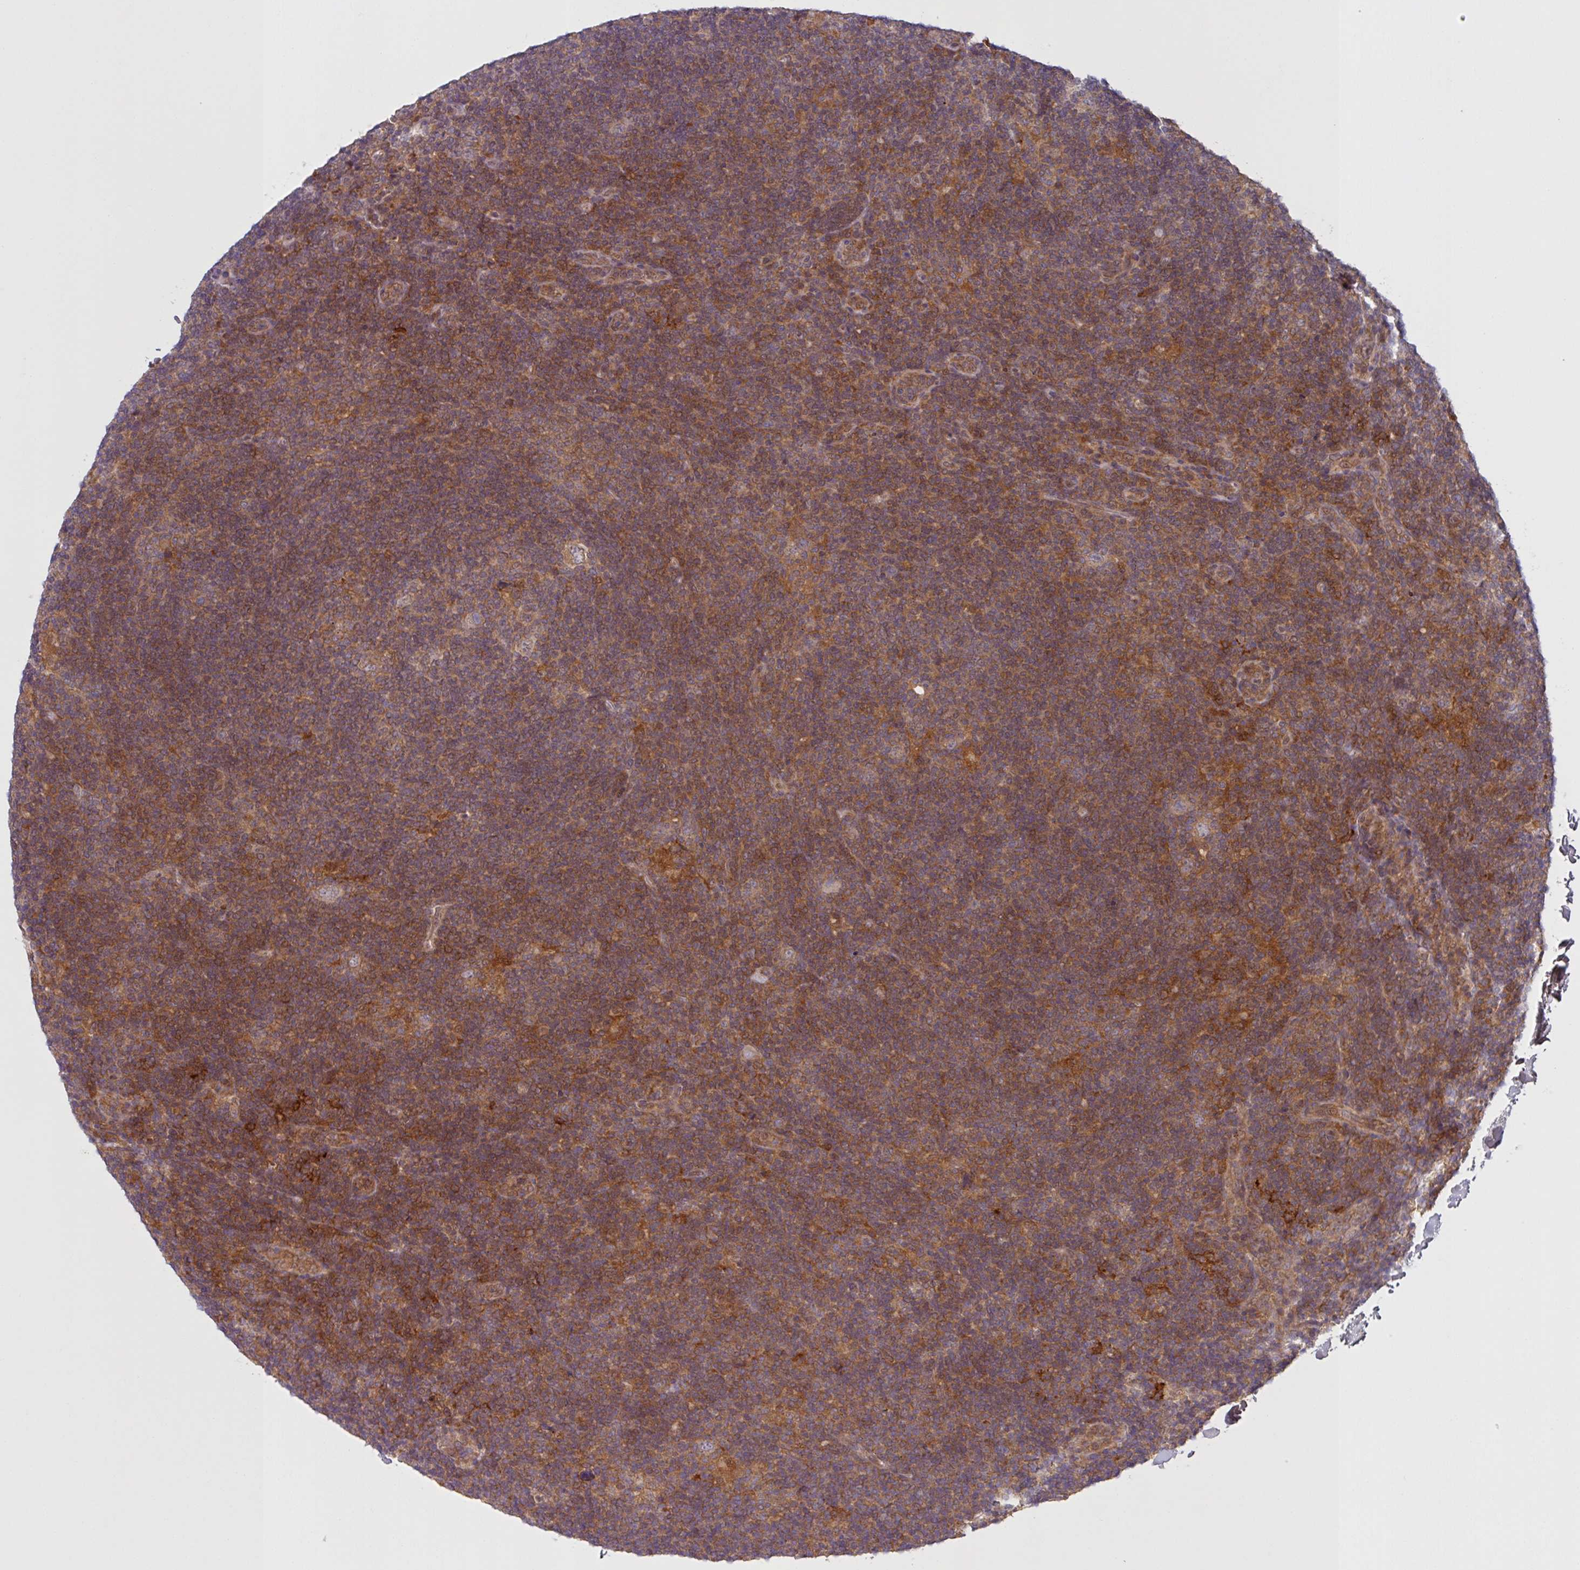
{"staining": {"intensity": "weak", "quantity": "25%-75%", "location": "cytoplasmic/membranous"}, "tissue": "lymphoma", "cell_type": "Tumor cells", "image_type": "cancer", "snomed": [{"axis": "morphology", "description": "Hodgkin's disease, NOS"}, {"axis": "topography", "description": "Lymph node"}], "caption": "Tumor cells demonstrate weak cytoplasmic/membranous staining in approximately 25%-75% of cells in Hodgkin's disease. (brown staining indicates protein expression, while blue staining denotes nuclei).", "gene": "CAMLG", "patient": {"sex": "female", "age": 57}}